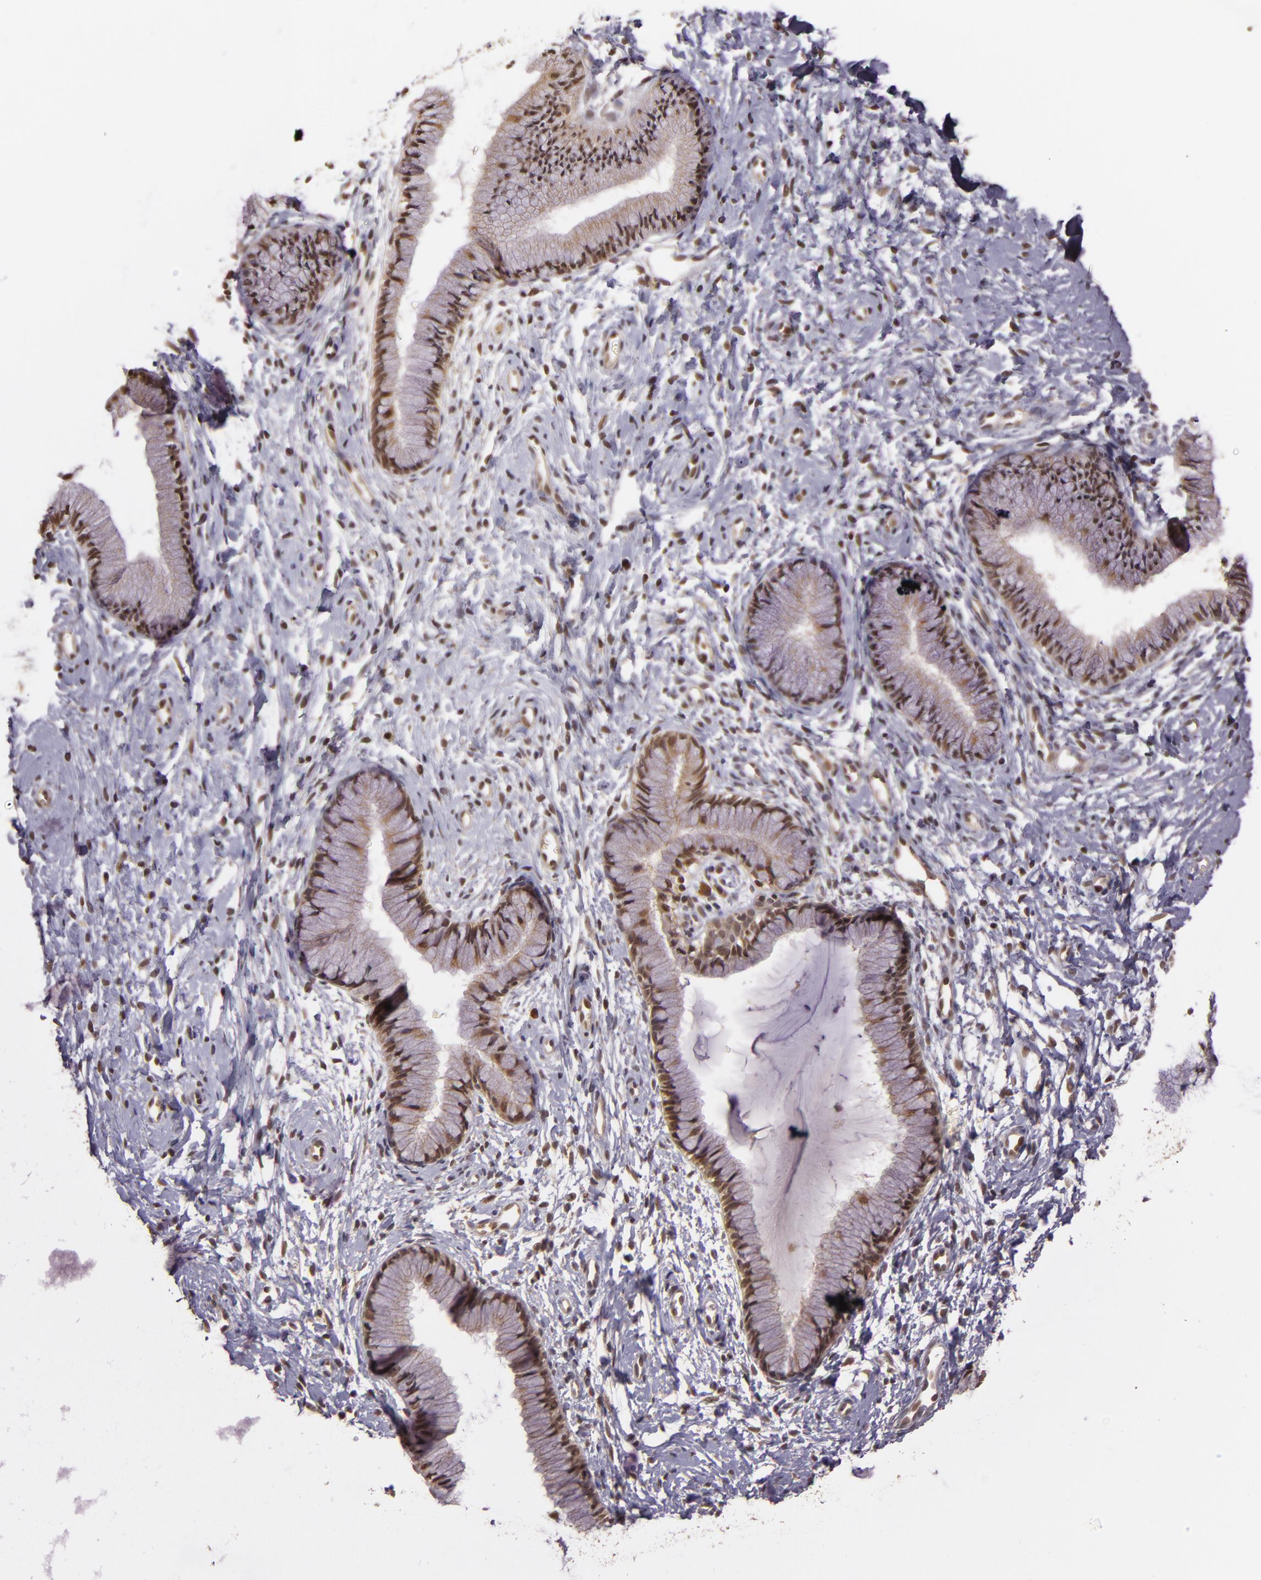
{"staining": {"intensity": "moderate", "quantity": ">75%", "location": "cytoplasmic/membranous"}, "tissue": "cervix", "cell_type": "Glandular cells", "image_type": "normal", "snomed": [{"axis": "morphology", "description": "Normal tissue, NOS"}, {"axis": "topography", "description": "Cervix"}], "caption": "There is medium levels of moderate cytoplasmic/membranous staining in glandular cells of normal cervix, as demonstrated by immunohistochemical staining (brown color).", "gene": "TXNRD2", "patient": {"sex": "female", "age": 46}}